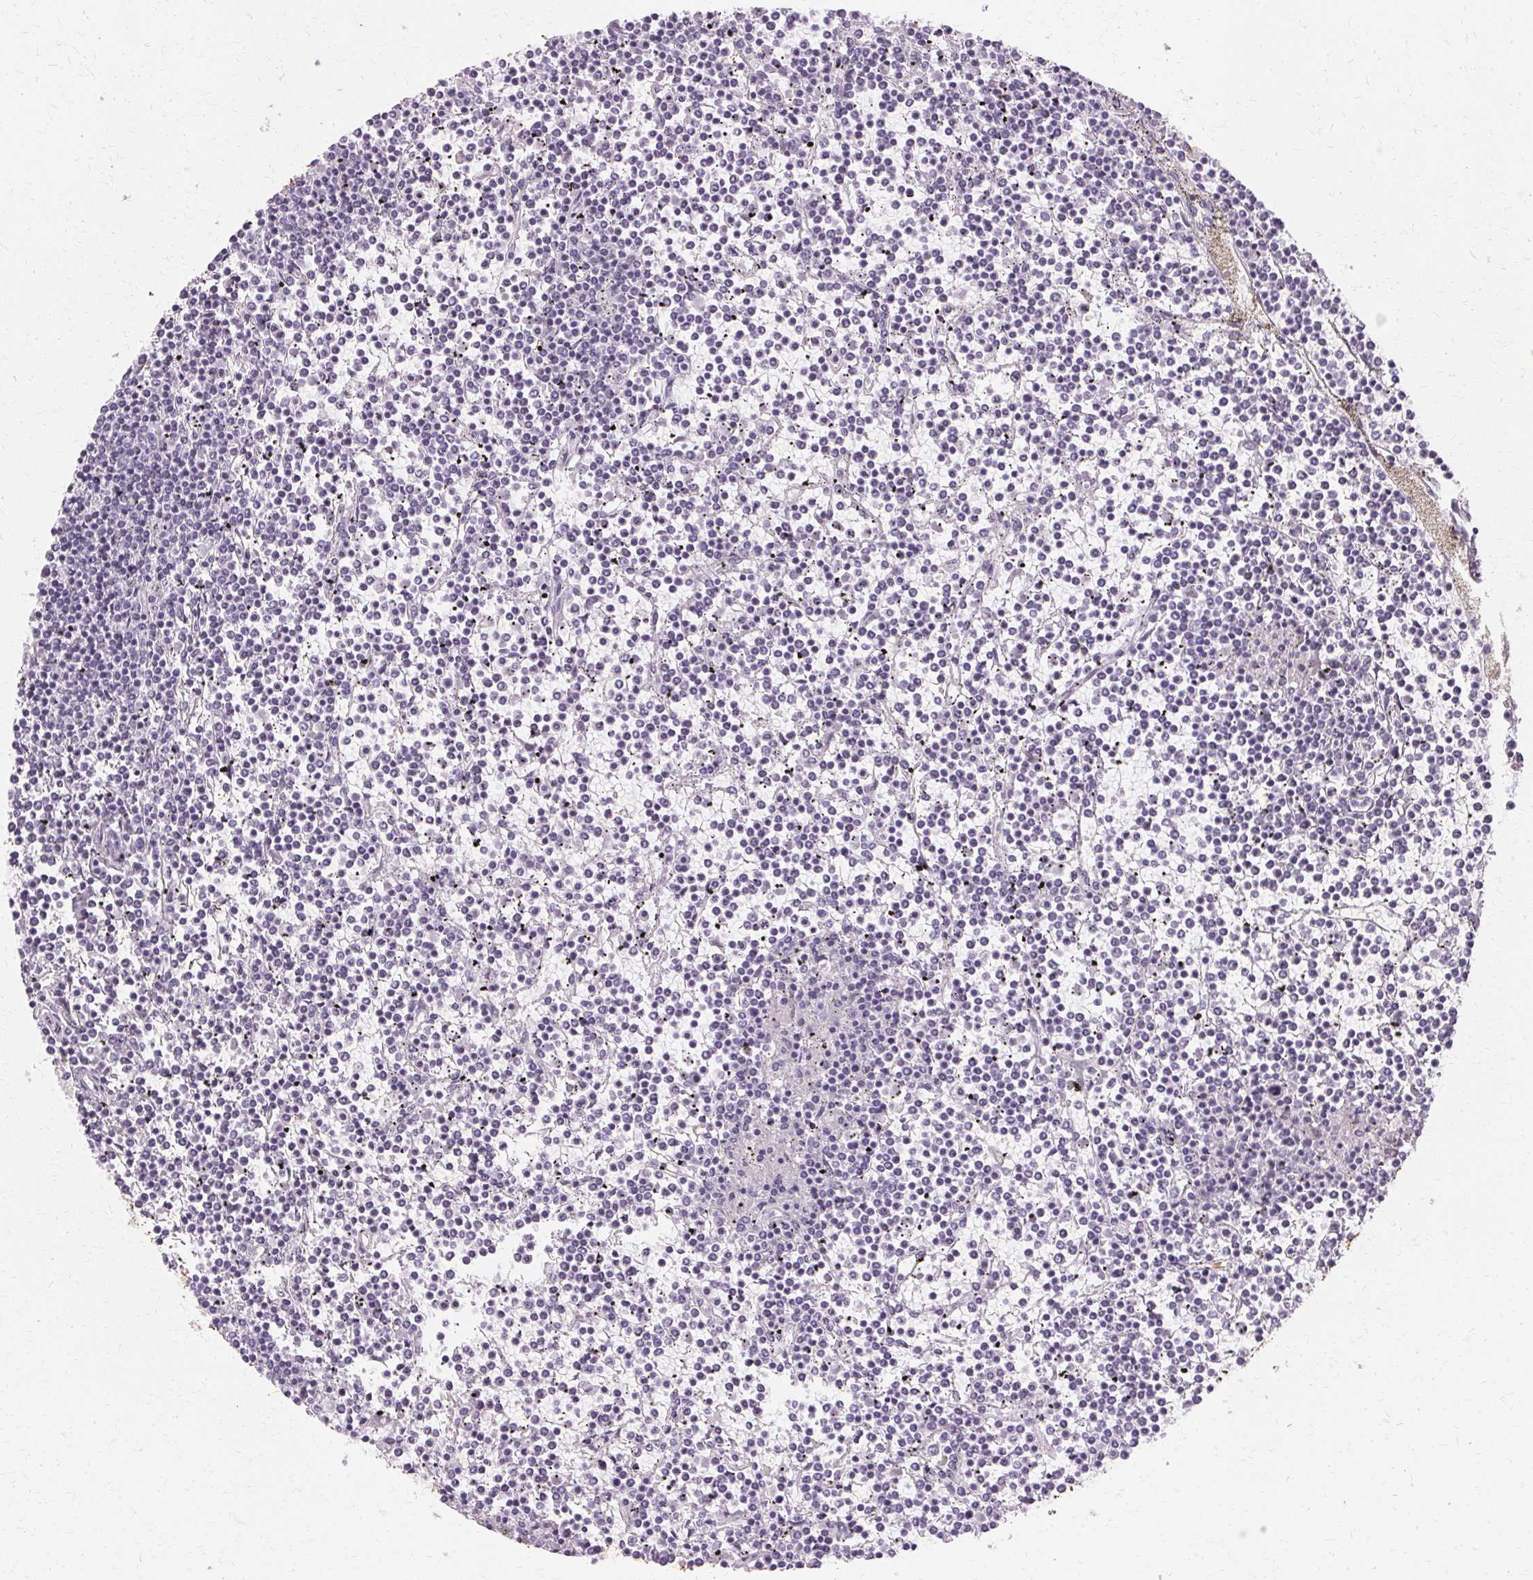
{"staining": {"intensity": "negative", "quantity": "none", "location": "none"}, "tissue": "lymphoma", "cell_type": "Tumor cells", "image_type": "cancer", "snomed": [{"axis": "morphology", "description": "Malignant lymphoma, non-Hodgkin's type, Low grade"}, {"axis": "topography", "description": "Spleen"}], "caption": "Immunohistochemistry histopathology image of neoplastic tissue: human malignant lymphoma, non-Hodgkin's type (low-grade) stained with DAB displays no significant protein positivity in tumor cells.", "gene": "KRT6C", "patient": {"sex": "female", "age": 19}}